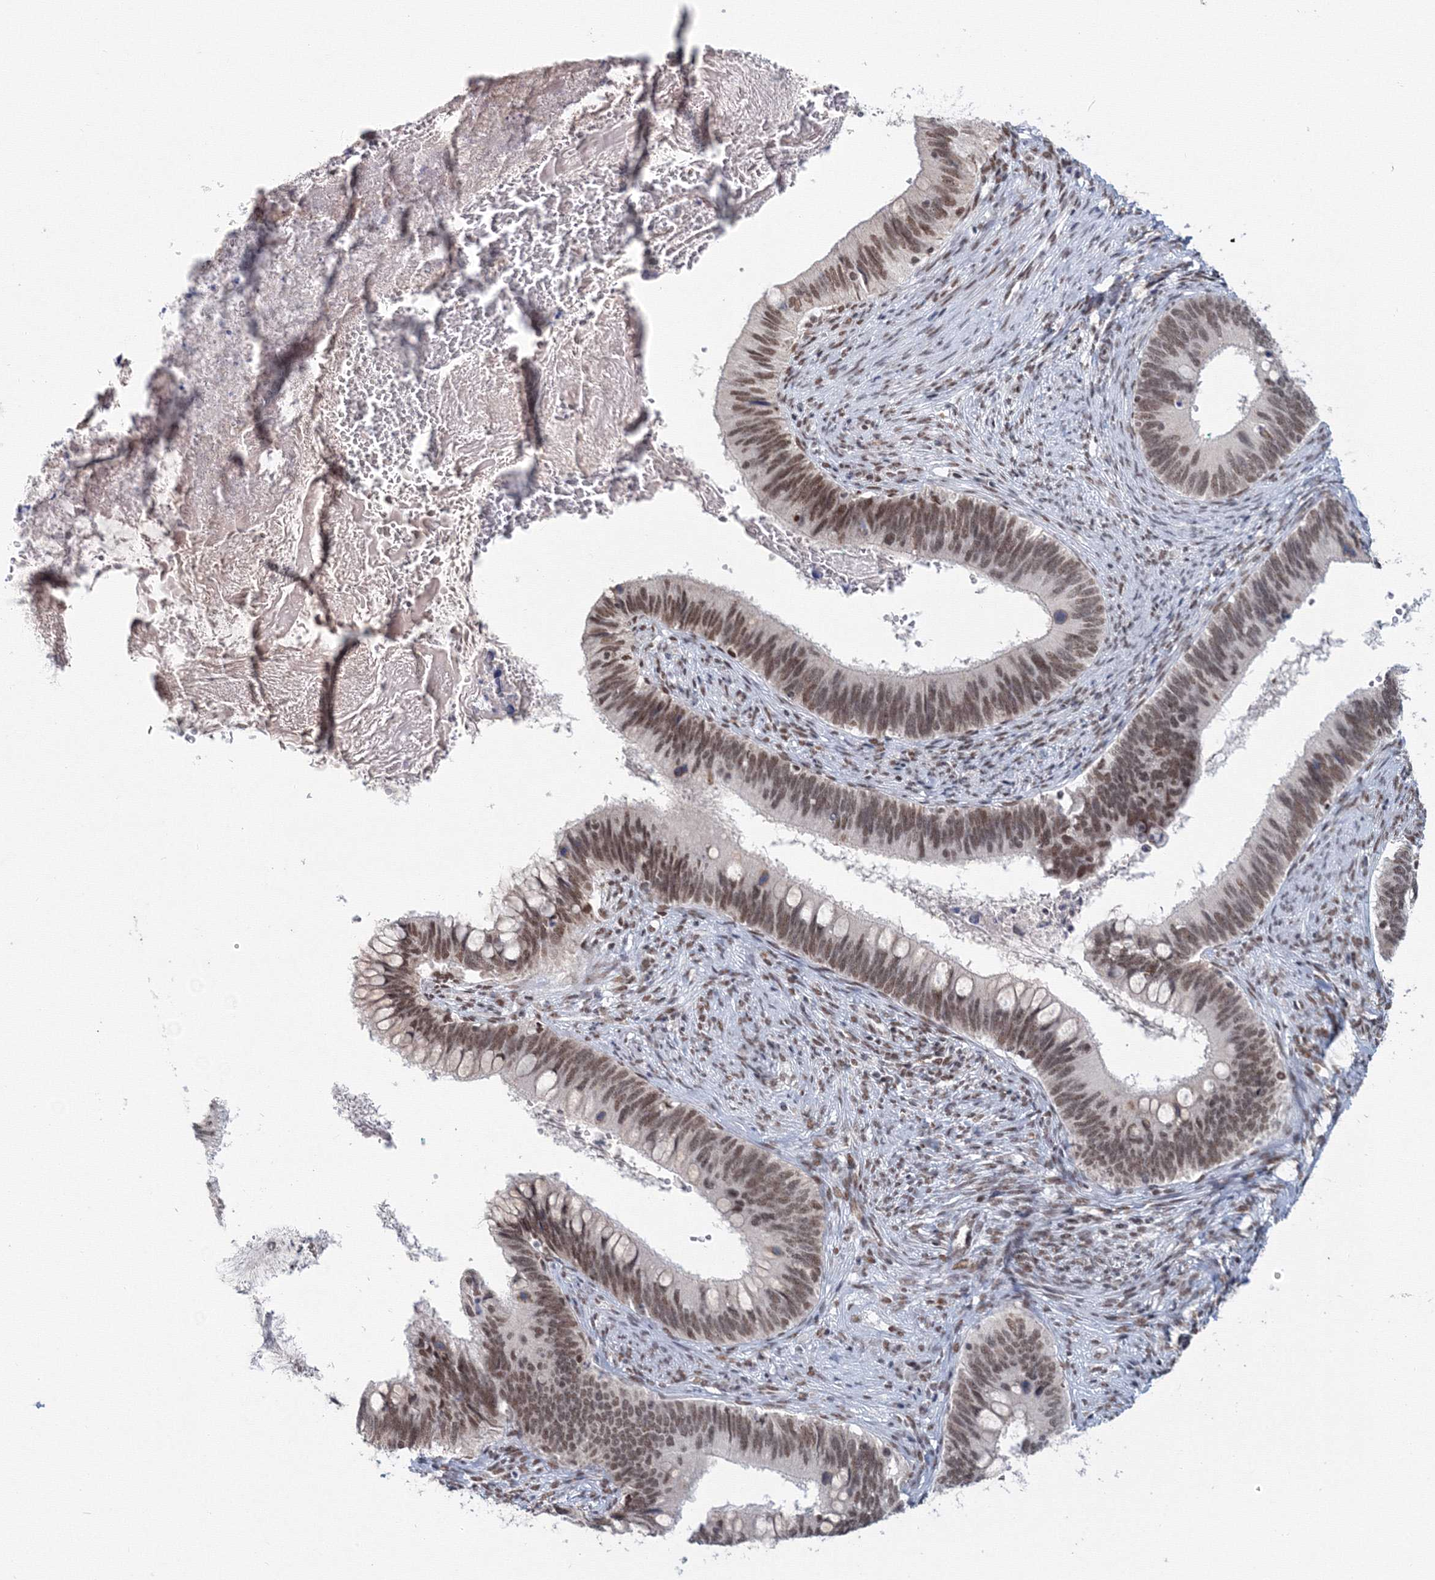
{"staining": {"intensity": "moderate", "quantity": ">75%", "location": "nuclear"}, "tissue": "cervical cancer", "cell_type": "Tumor cells", "image_type": "cancer", "snomed": [{"axis": "morphology", "description": "Adenocarcinoma, NOS"}, {"axis": "topography", "description": "Cervix"}], "caption": "Protein expression analysis of human cervical adenocarcinoma reveals moderate nuclear staining in about >75% of tumor cells.", "gene": "SF3B6", "patient": {"sex": "female", "age": 42}}